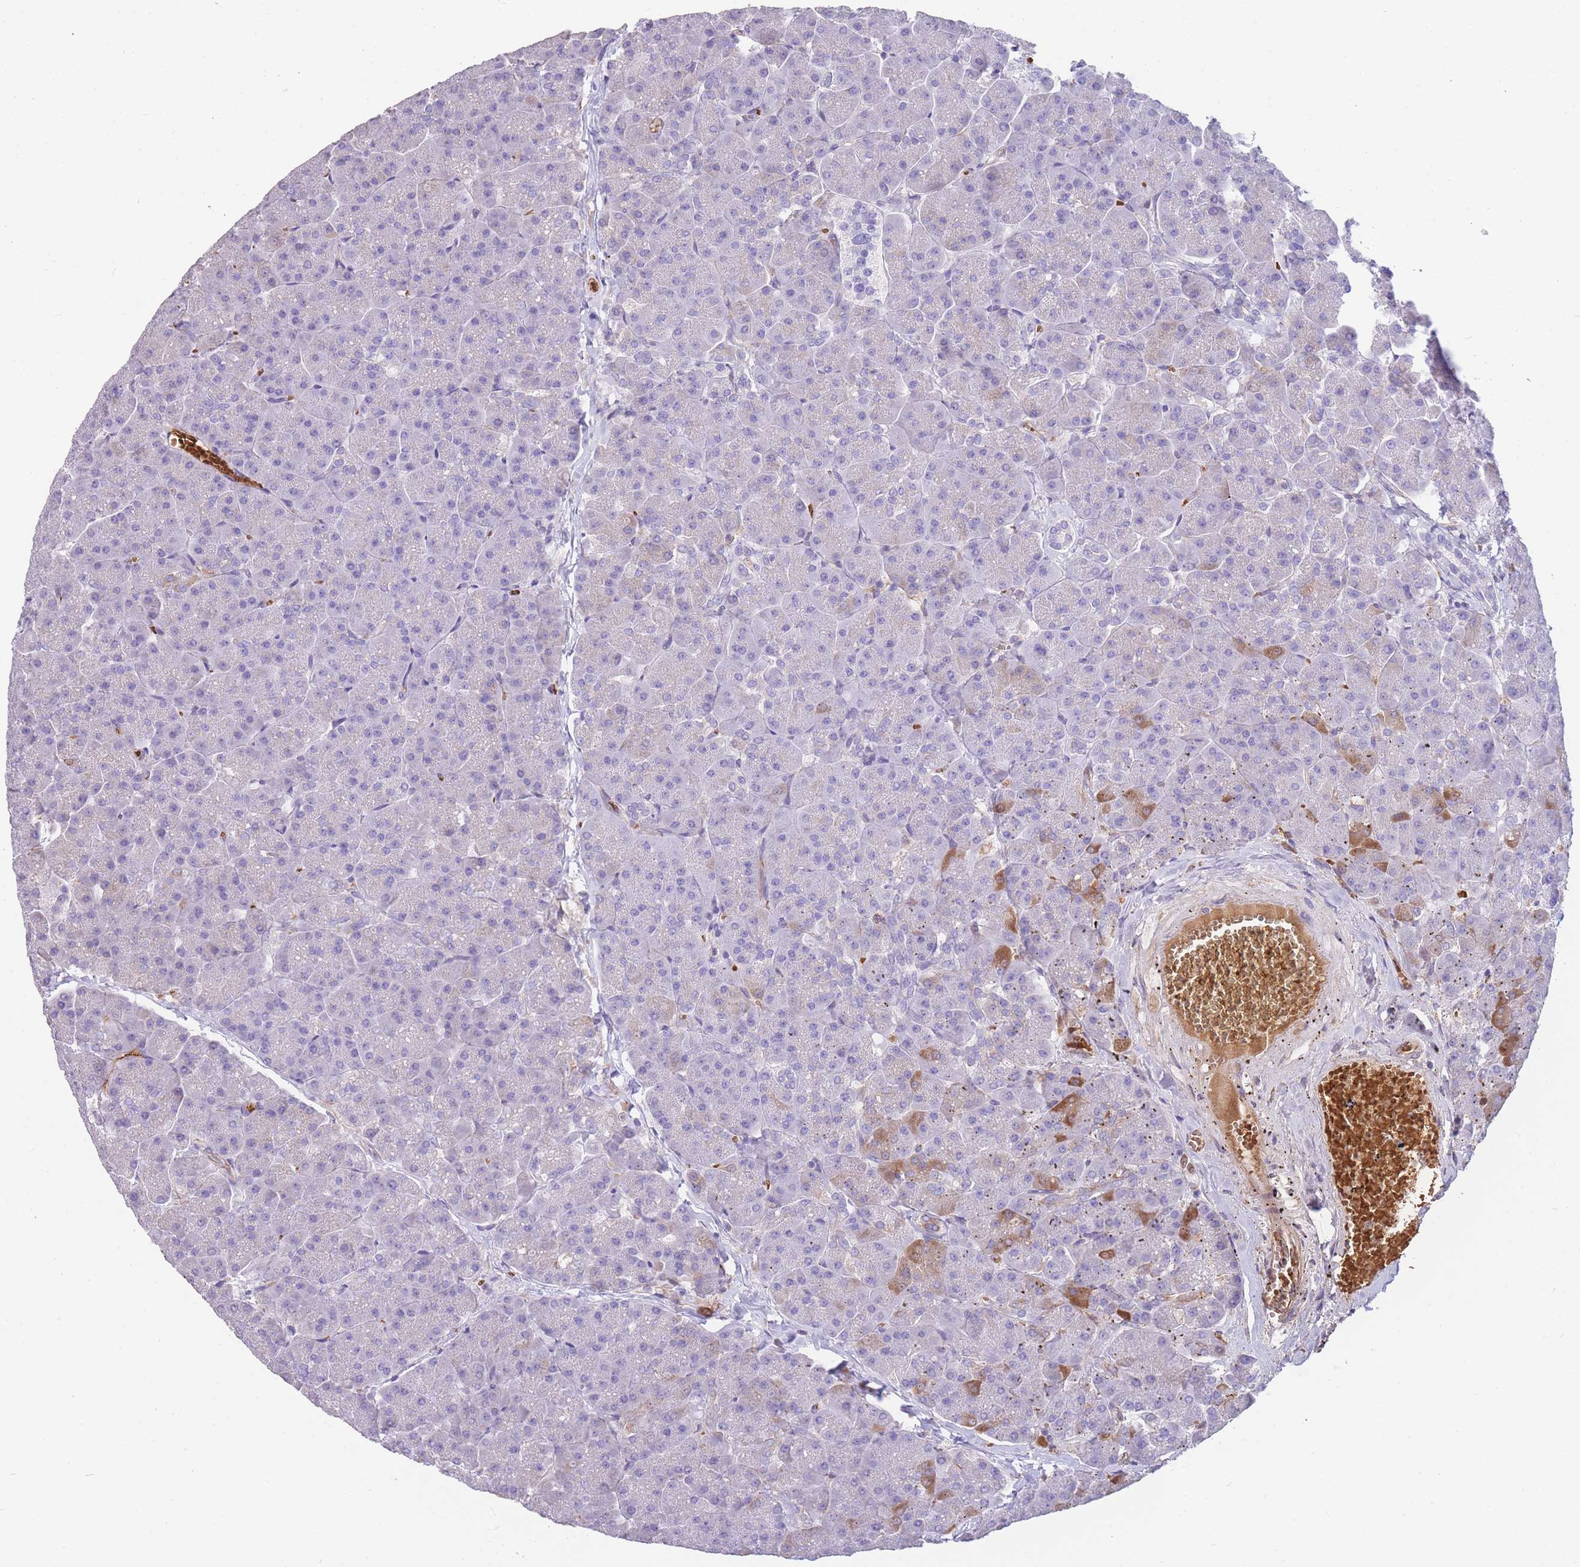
{"staining": {"intensity": "moderate", "quantity": "<25%", "location": "cytoplasmic/membranous"}, "tissue": "pancreas", "cell_type": "Exocrine glandular cells", "image_type": "normal", "snomed": [{"axis": "morphology", "description": "Normal tissue, NOS"}, {"axis": "topography", "description": "Pancreas"}, {"axis": "topography", "description": "Peripheral nerve tissue"}], "caption": "Moderate cytoplasmic/membranous expression for a protein is identified in approximately <25% of exocrine glandular cells of benign pancreas using immunohistochemistry.", "gene": "ANKRD53", "patient": {"sex": "male", "age": 54}}